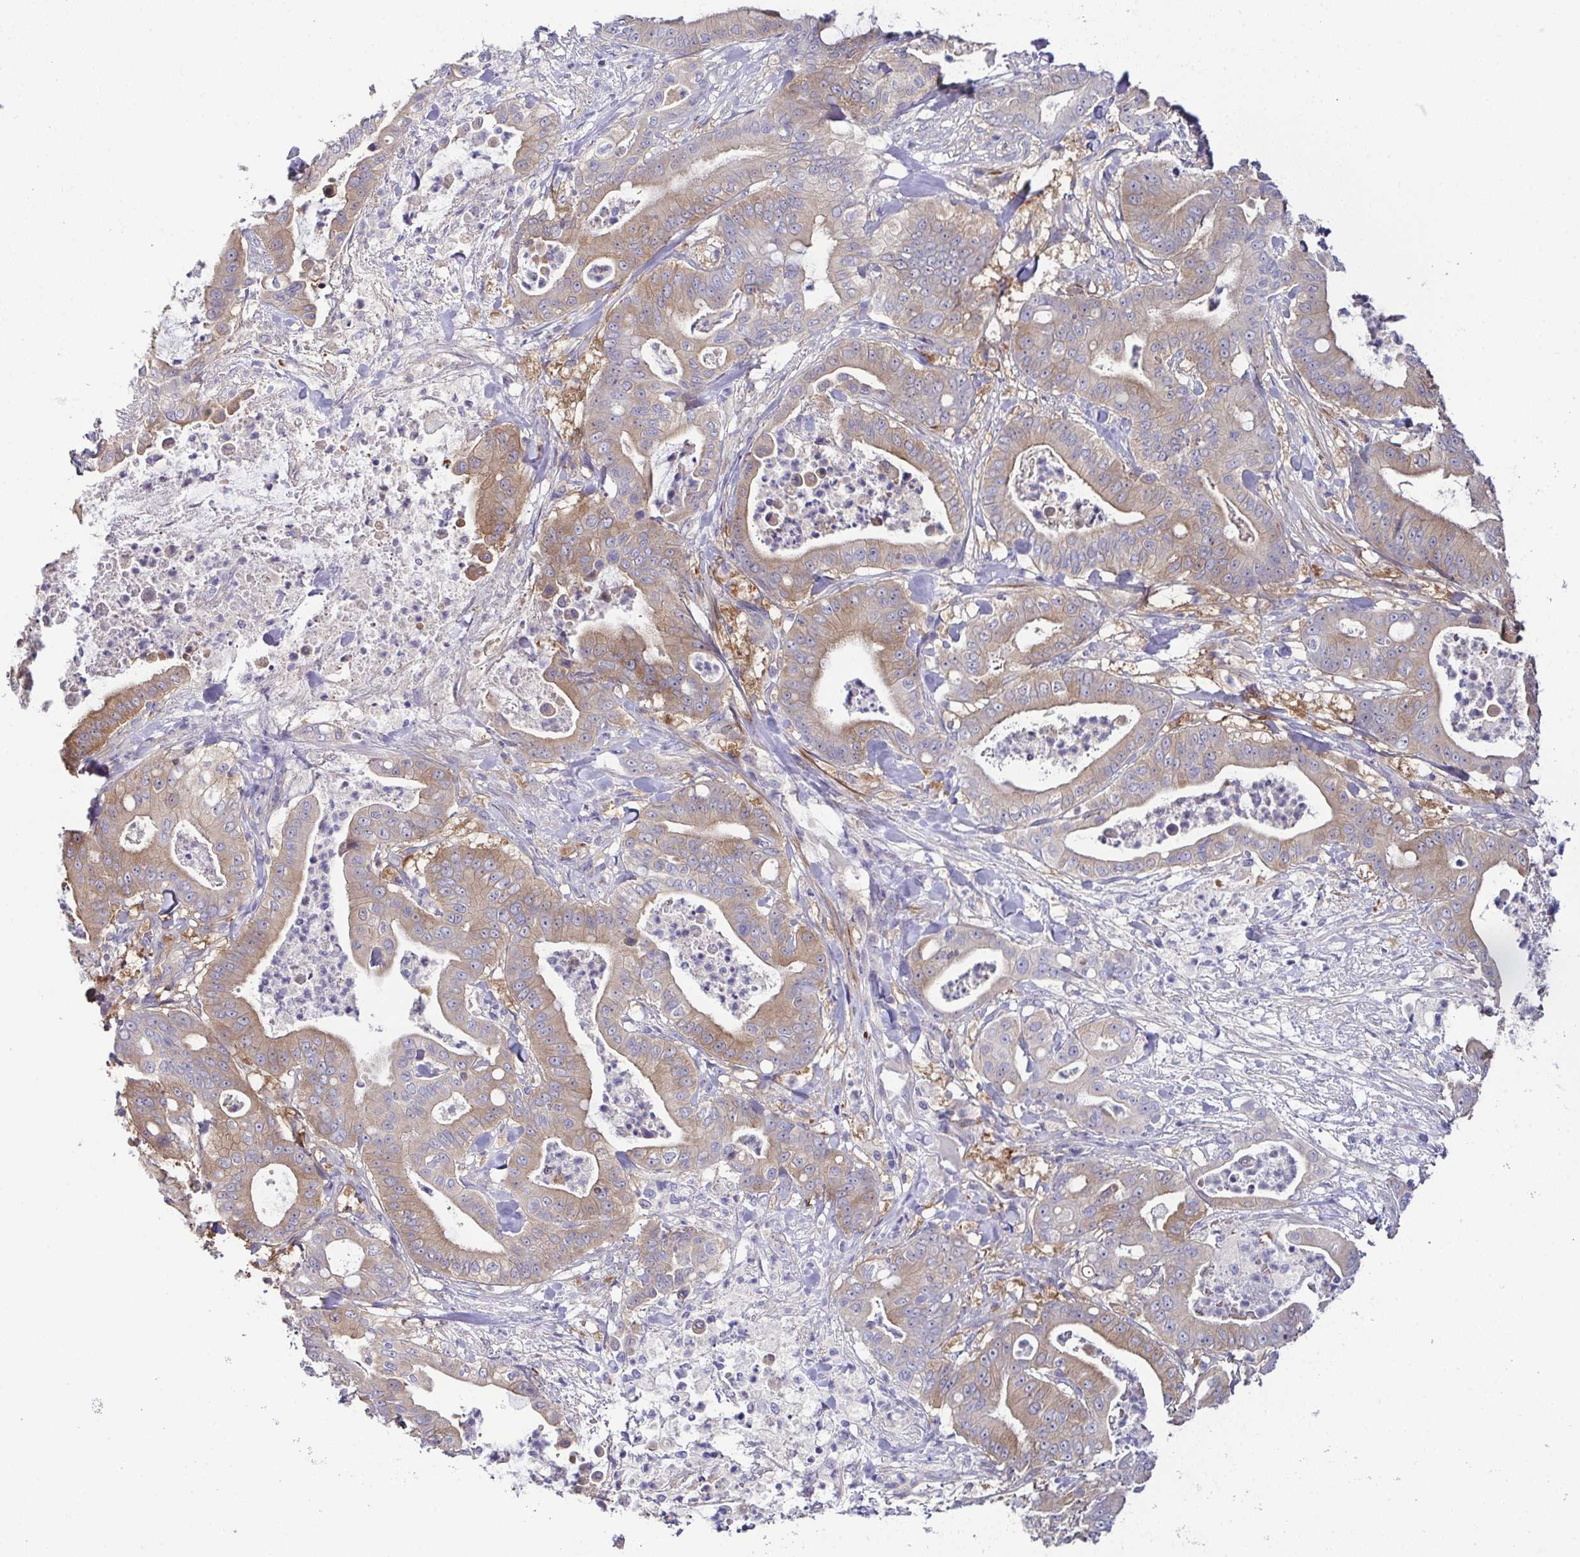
{"staining": {"intensity": "moderate", "quantity": ">75%", "location": "cytoplasmic/membranous"}, "tissue": "pancreatic cancer", "cell_type": "Tumor cells", "image_type": "cancer", "snomed": [{"axis": "morphology", "description": "Adenocarcinoma, NOS"}, {"axis": "topography", "description": "Pancreas"}], "caption": "Immunohistochemical staining of pancreatic adenocarcinoma exhibits moderate cytoplasmic/membranous protein expression in about >75% of tumor cells. Using DAB (brown) and hematoxylin (blue) stains, captured at high magnification using brightfield microscopy.", "gene": "CFAP97D1", "patient": {"sex": "male", "age": 71}}